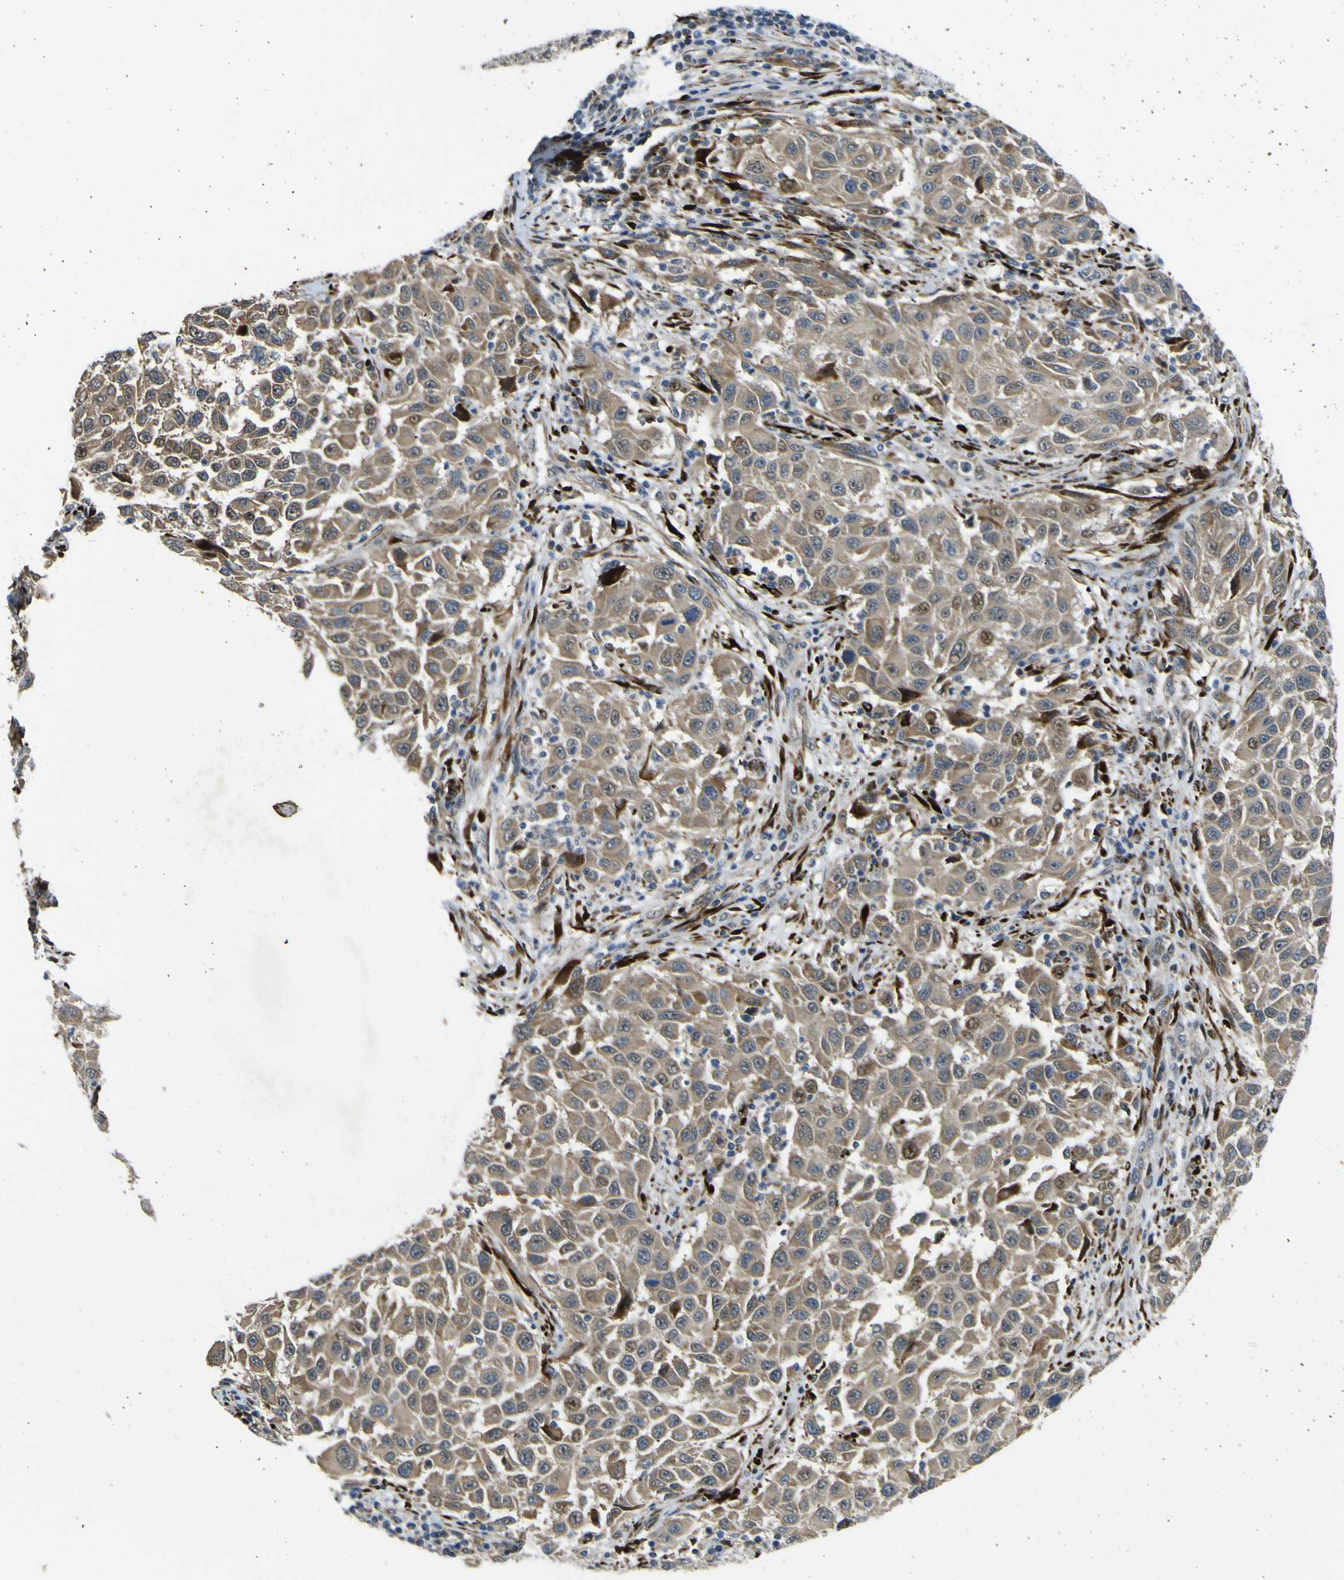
{"staining": {"intensity": "moderate", "quantity": ">75%", "location": "cytoplasmic/membranous"}, "tissue": "melanoma", "cell_type": "Tumor cells", "image_type": "cancer", "snomed": [{"axis": "morphology", "description": "Malignant melanoma, Metastatic site"}, {"axis": "topography", "description": "Lymph node"}], "caption": "Malignant melanoma (metastatic site) tissue displays moderate cytoplasmic/membranous expression in about >75% of tumor cells, visualized by immunohistochemistry. The staining was performed using DAB, with brown indicating positive protein expression. Nuclei are stained blue with hematoxylin.", "gene": "LBHD1", "patient": {"sex": "male", "age": 61}}